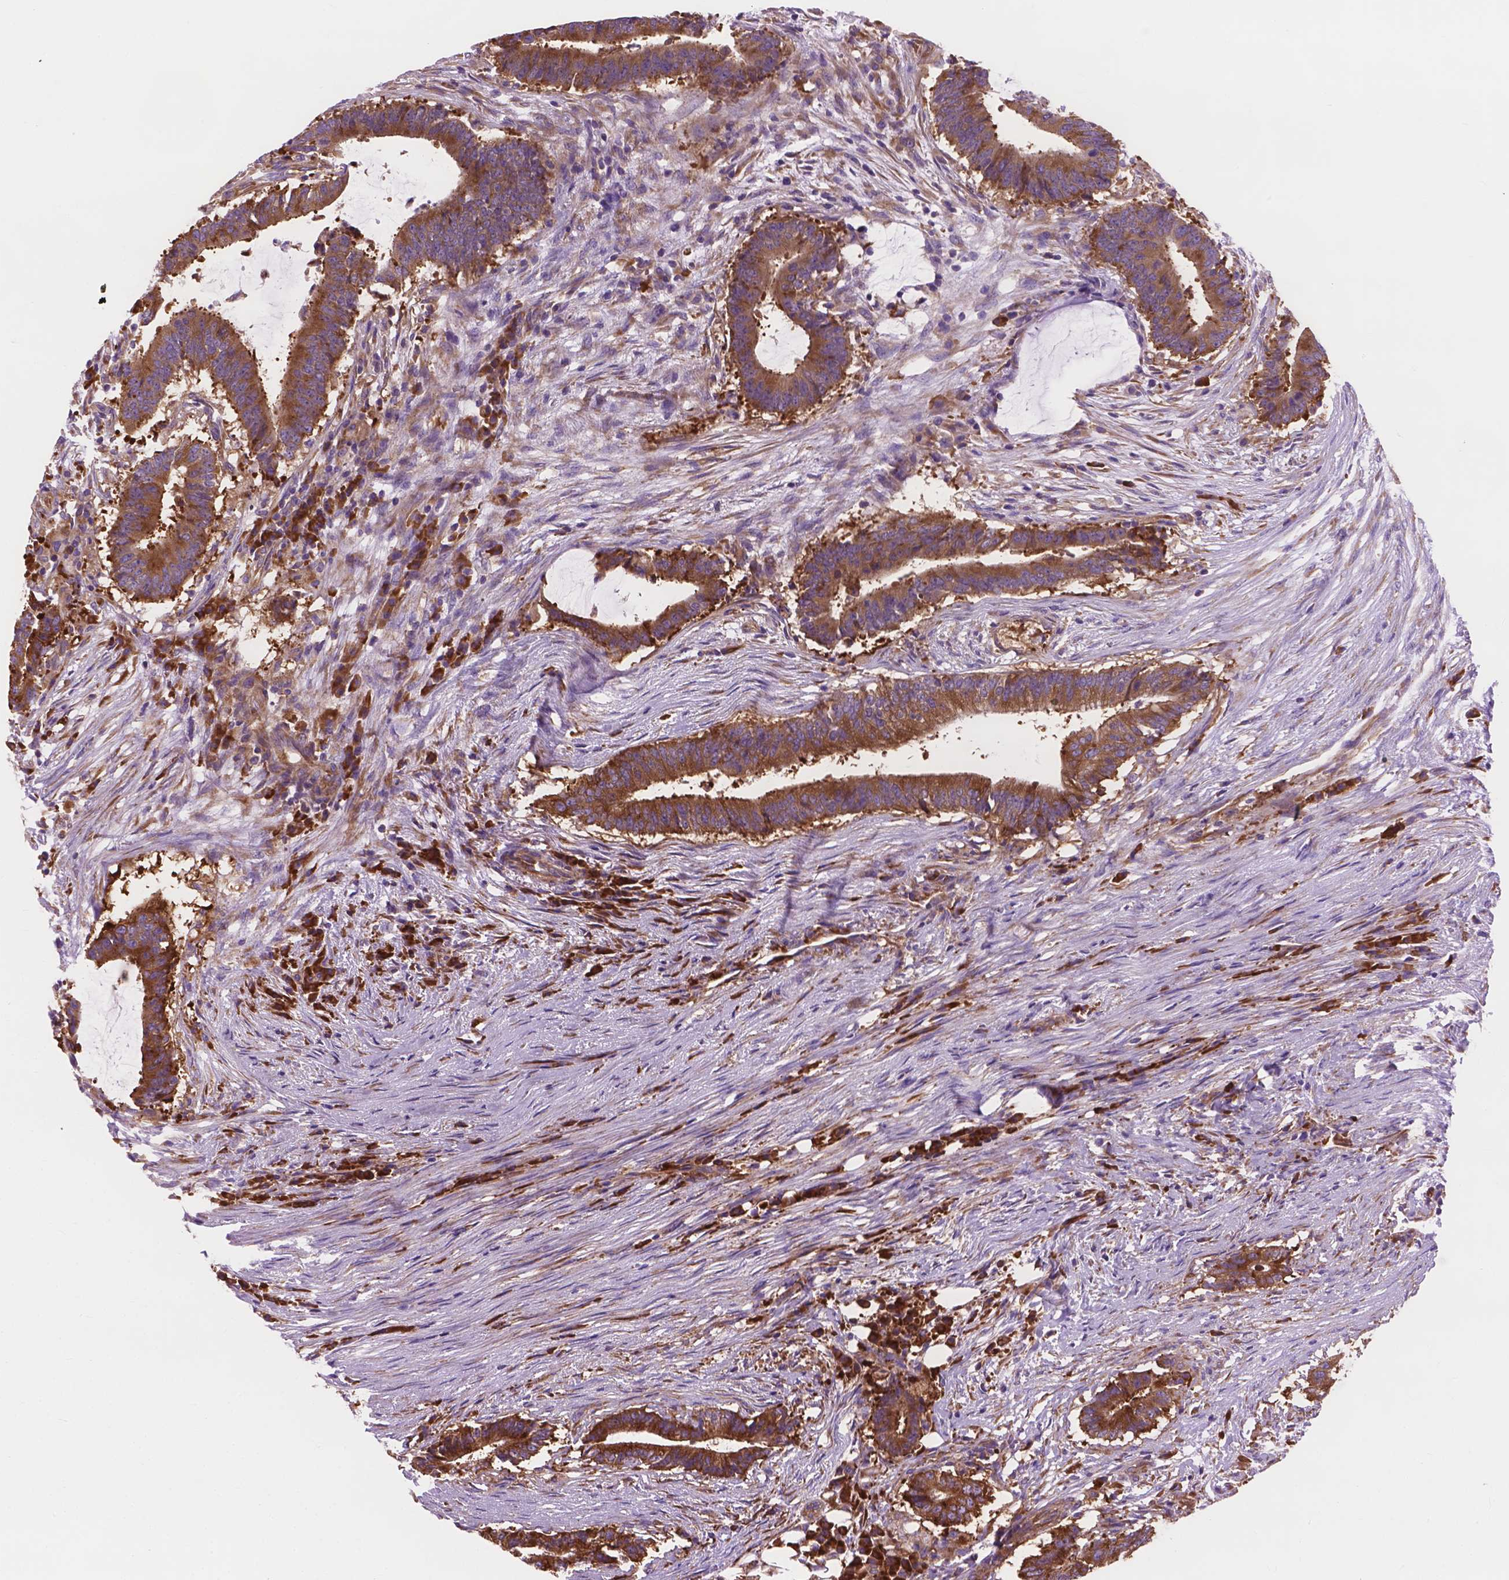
{"staining": {"intensity": "strong", "quantity": ">75%", "location": "cytoplasmic/membranous"}, "tissue": "colorectal cancer", "cell_type": "Tumor cells", "image_type": "cancer", "snomed": [{"axis": "morphology", "description": "Adenocarcinoma, NOS"}, {"axis": "topography", "description": "Colon"}], "caption": "About >75% of tumor cells in colorectal cancer (adenocarcinoma) exhibit strong cytoplasmic/membranous protein staining as visualized by brown immunohistochemical staining.", "gene": "RPL37A", "patient": {"sex": "female", "age": 43}}